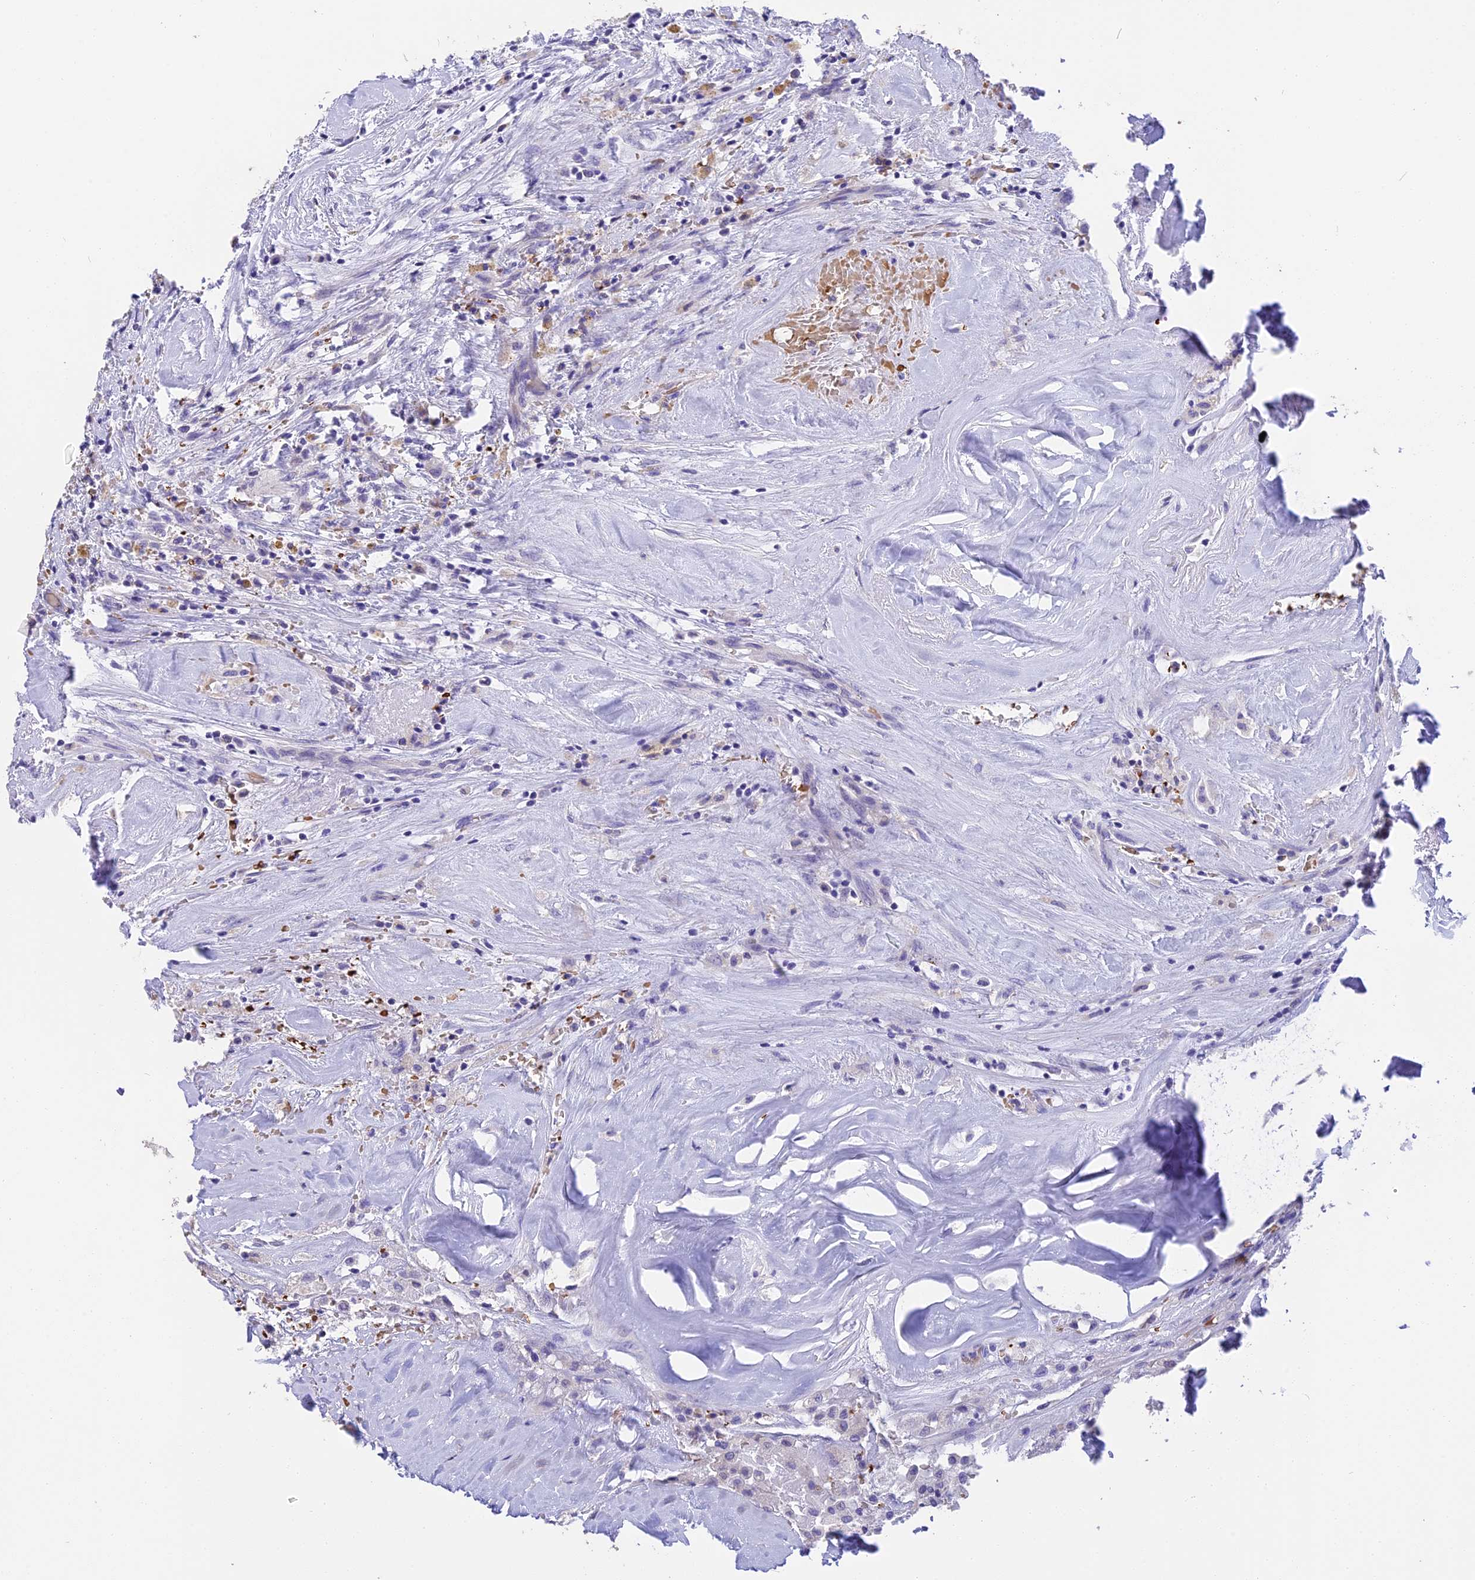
{"staining": {"intensity": "negative", "quantity": "none", "location": "none"}, "tissue": "thyroid cancer", "cell_type": "Tumor cells", "image_type": "cancer", "snomed": [{"axis": "morphology", "description": "Papillary adenocarcinoma, NOS"}, {"axis": "topography", "description": "Thyroid gland"}], "caption": "An immunohistochemistry (IHC) photomicrograph of thyroid cancer (papillary adenocarcinoma) is shown. There is no staining in tumor cells of thyroid cancer (papillary adenocarcinoma).", "gene": "TNNC2", "patient": {"sex": "female", "age": 59}}